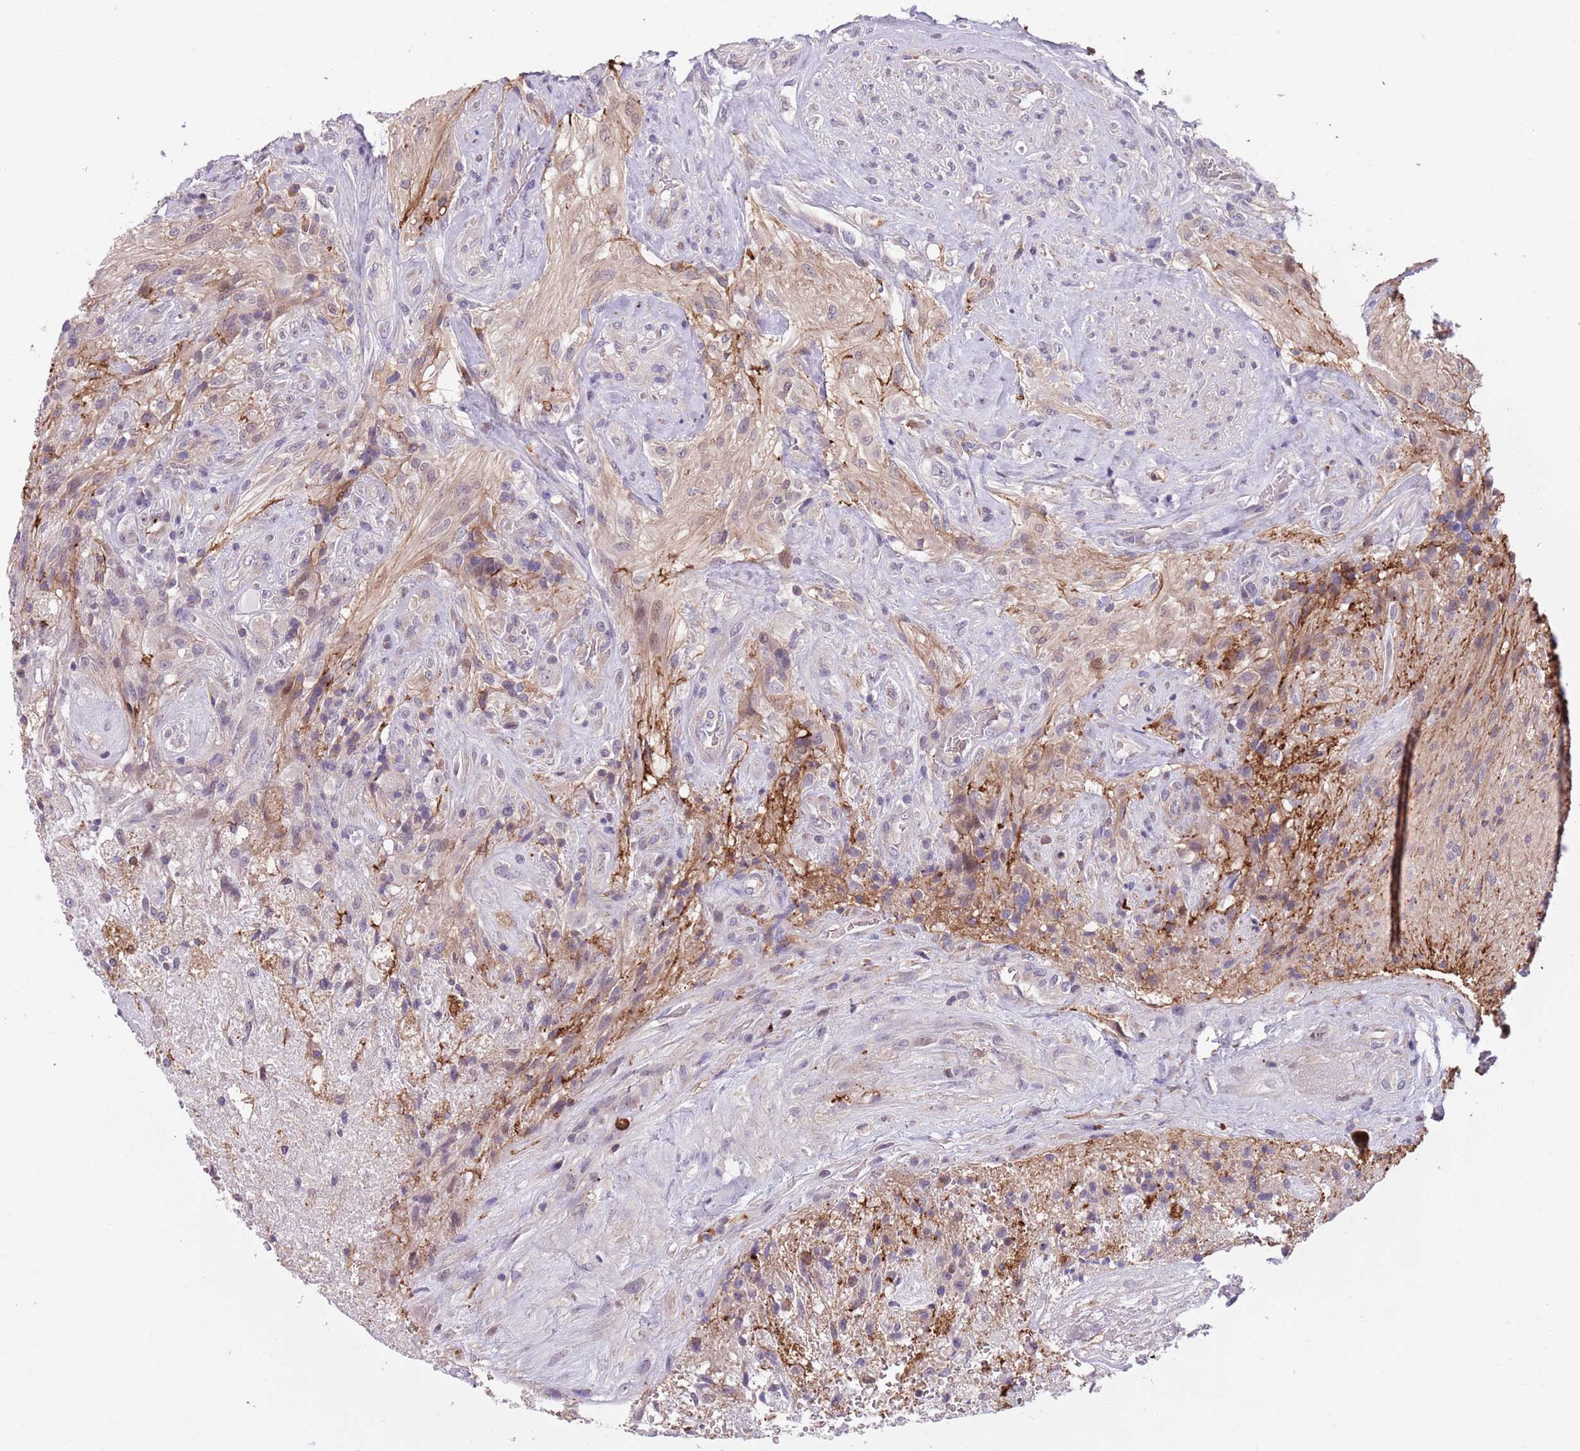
{"staining": {"intensity": "negative", "quantity": "none", "location": "none"}, "tissue": "glioma", "cell_type": "Tumor cells", "image_type": "cancer", "snomed": [{"axis": "morphology", "description": "Glioma, malignant, High grade"}, {"axis": "topography", "description": "Brain"}], "caption": "DAB immunohistochemical staining of glioma displays no significant positivity in tumor cells. The staining is performed using DAB brown chromogen with nuclei counter-stained in using hematoxylin.", "gene": "JAML", "patient": {"sex": "male", "age": 56}}